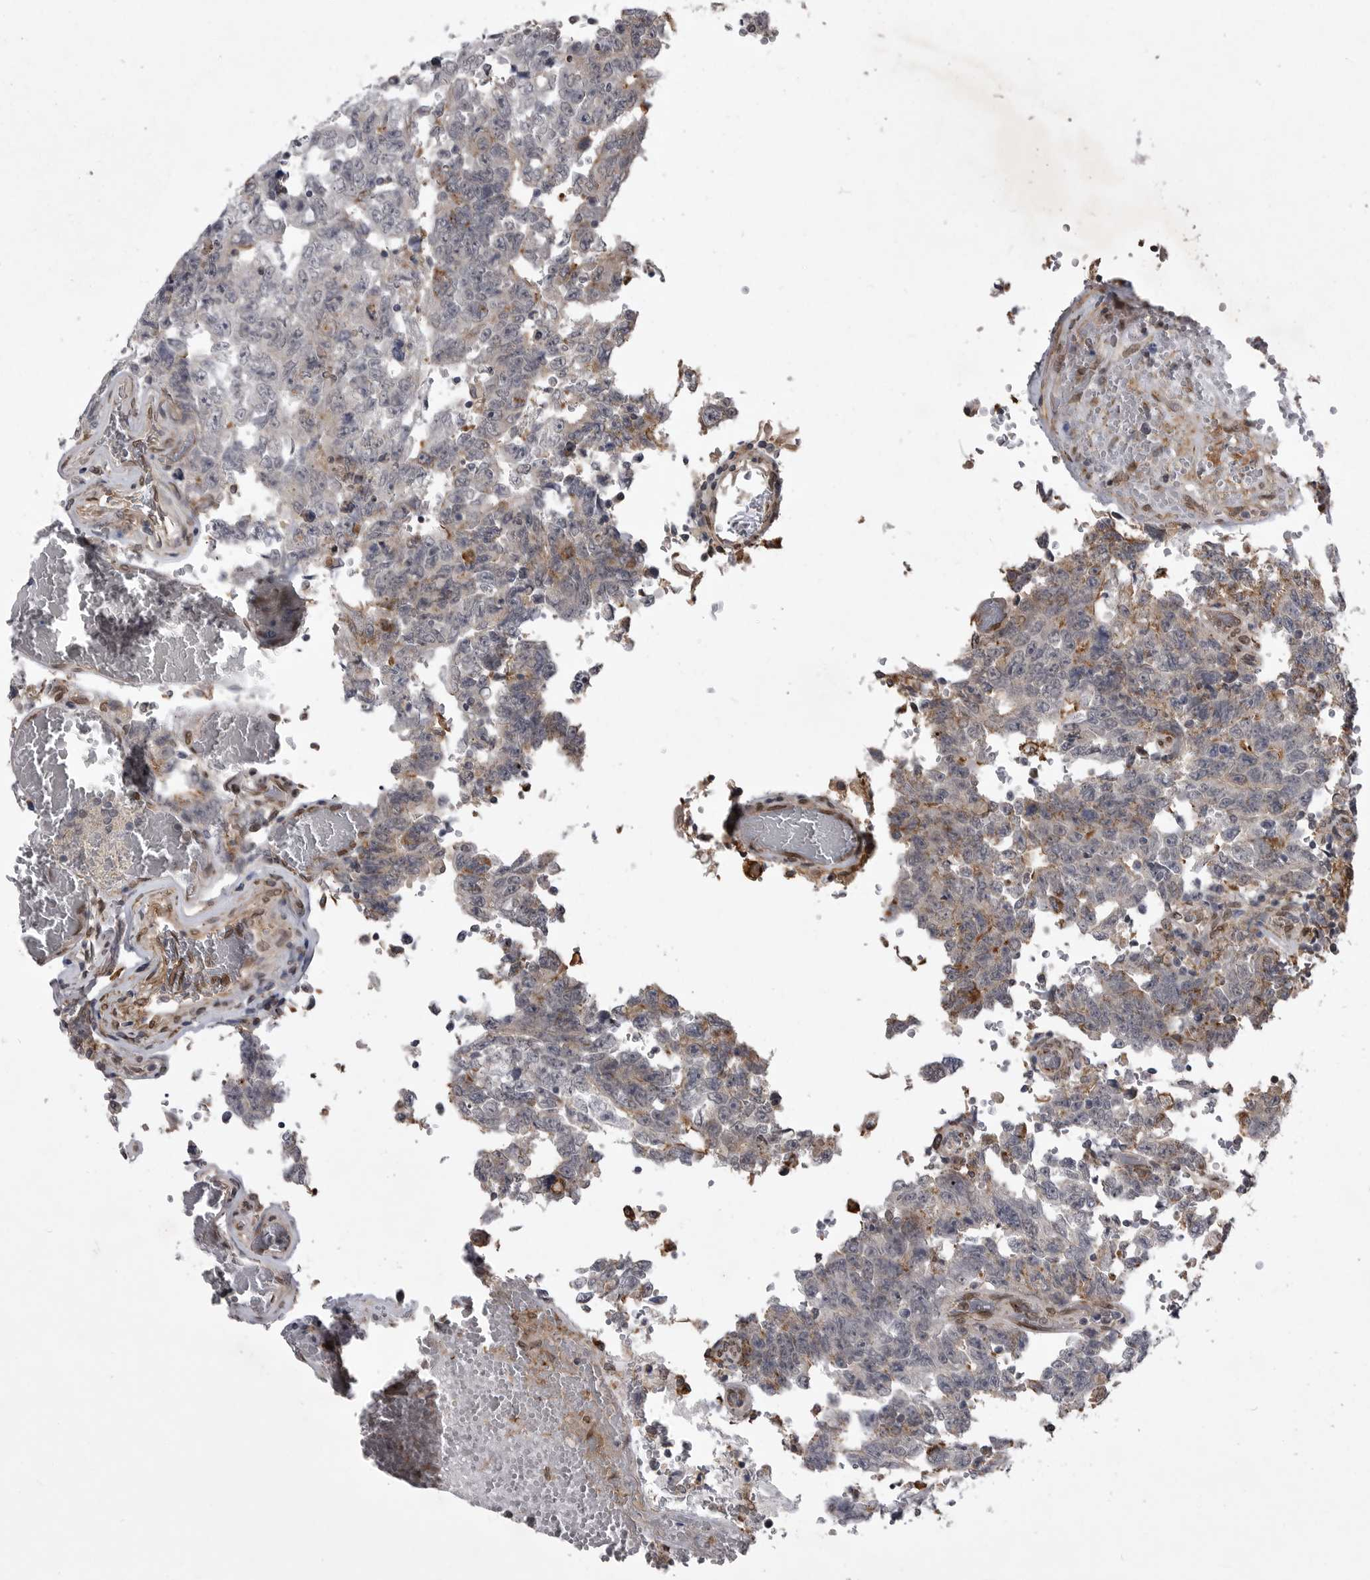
{"staining": {"intensity": "weak", "quantity": "<25%", "location": "cytoplasmic/membranous"}, "tissue": "testis cancer", "cell_type": "Tumor cells", "image_type": "cancer", "snomed": [{"axis": "morphology", "description": "Carcinoma, Embryonal, NOS"}, {"axis": "topography", "description": "Testis"}], "caption": "IHC photomicrograph of testis cancer stained for a protein (brown), which demonstrates no expression in tumor cells. The staining is performed using DAB brown chromogen with nuclei counter-stained in using hematoxylin.", "gene": "ABL1", "patient": {"sex": "male", "age": 26}}